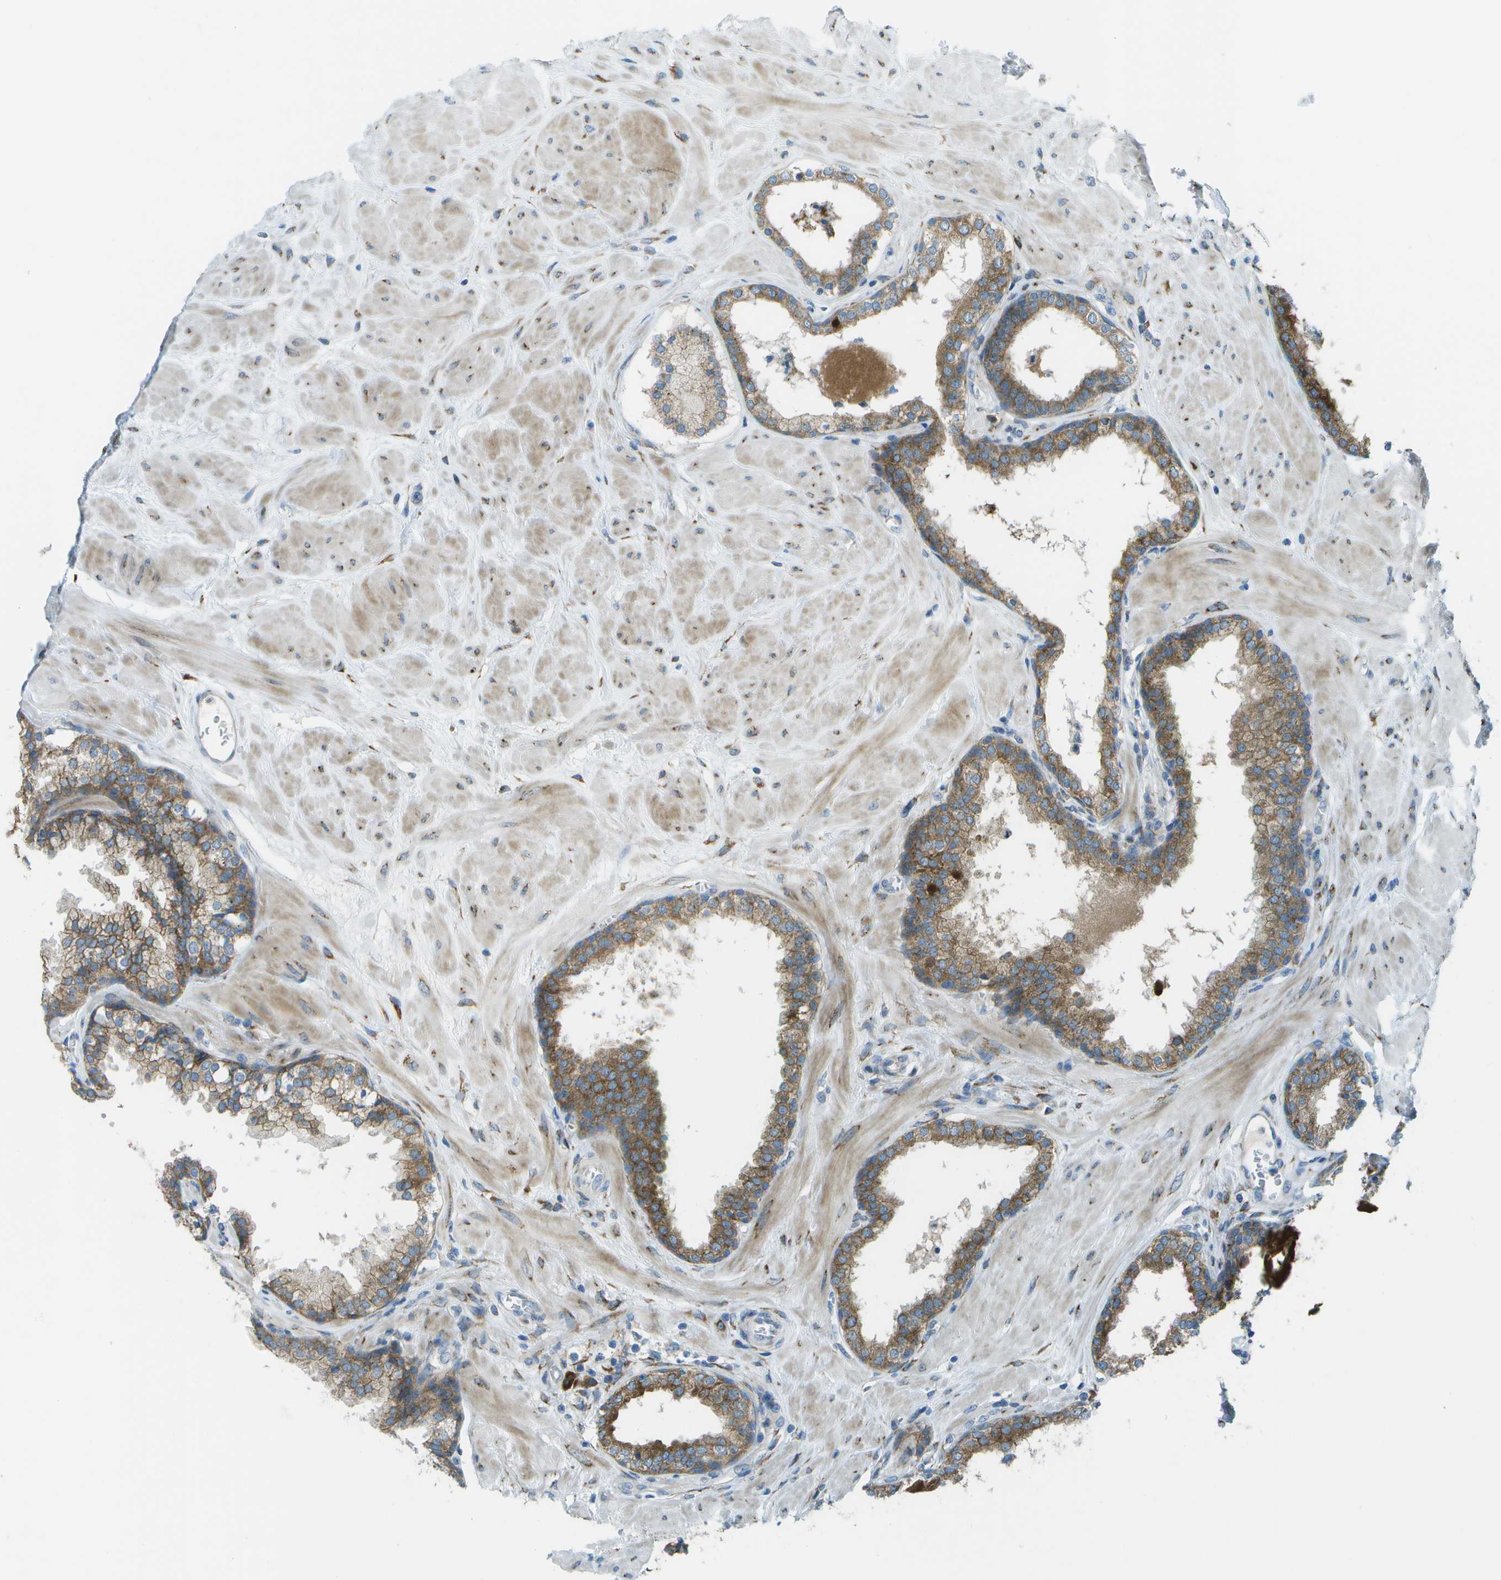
{"staining": {"intensity": "moderate", "quantity": ">75%", "location": "cytoplasmic/membranous"}, "tissue": "prostate", "cell_type": "Glandular cells", "image_type": "normal", "snomed": [{"axis": "morphology", "description": "Normal tissue, NOS"}, {"axis": "topography", "description": "Prostate"}], "caption": "This histopathology image shows unremarkable prostate stained with IHC to label a protein in brown. The cytoplasmic/membranous of glandular cells show moderate positivity for the protein. Nuclei are counter-stained blue.", "gene": "KCTD3", "patient": {"sex": "male", "age": 51}}